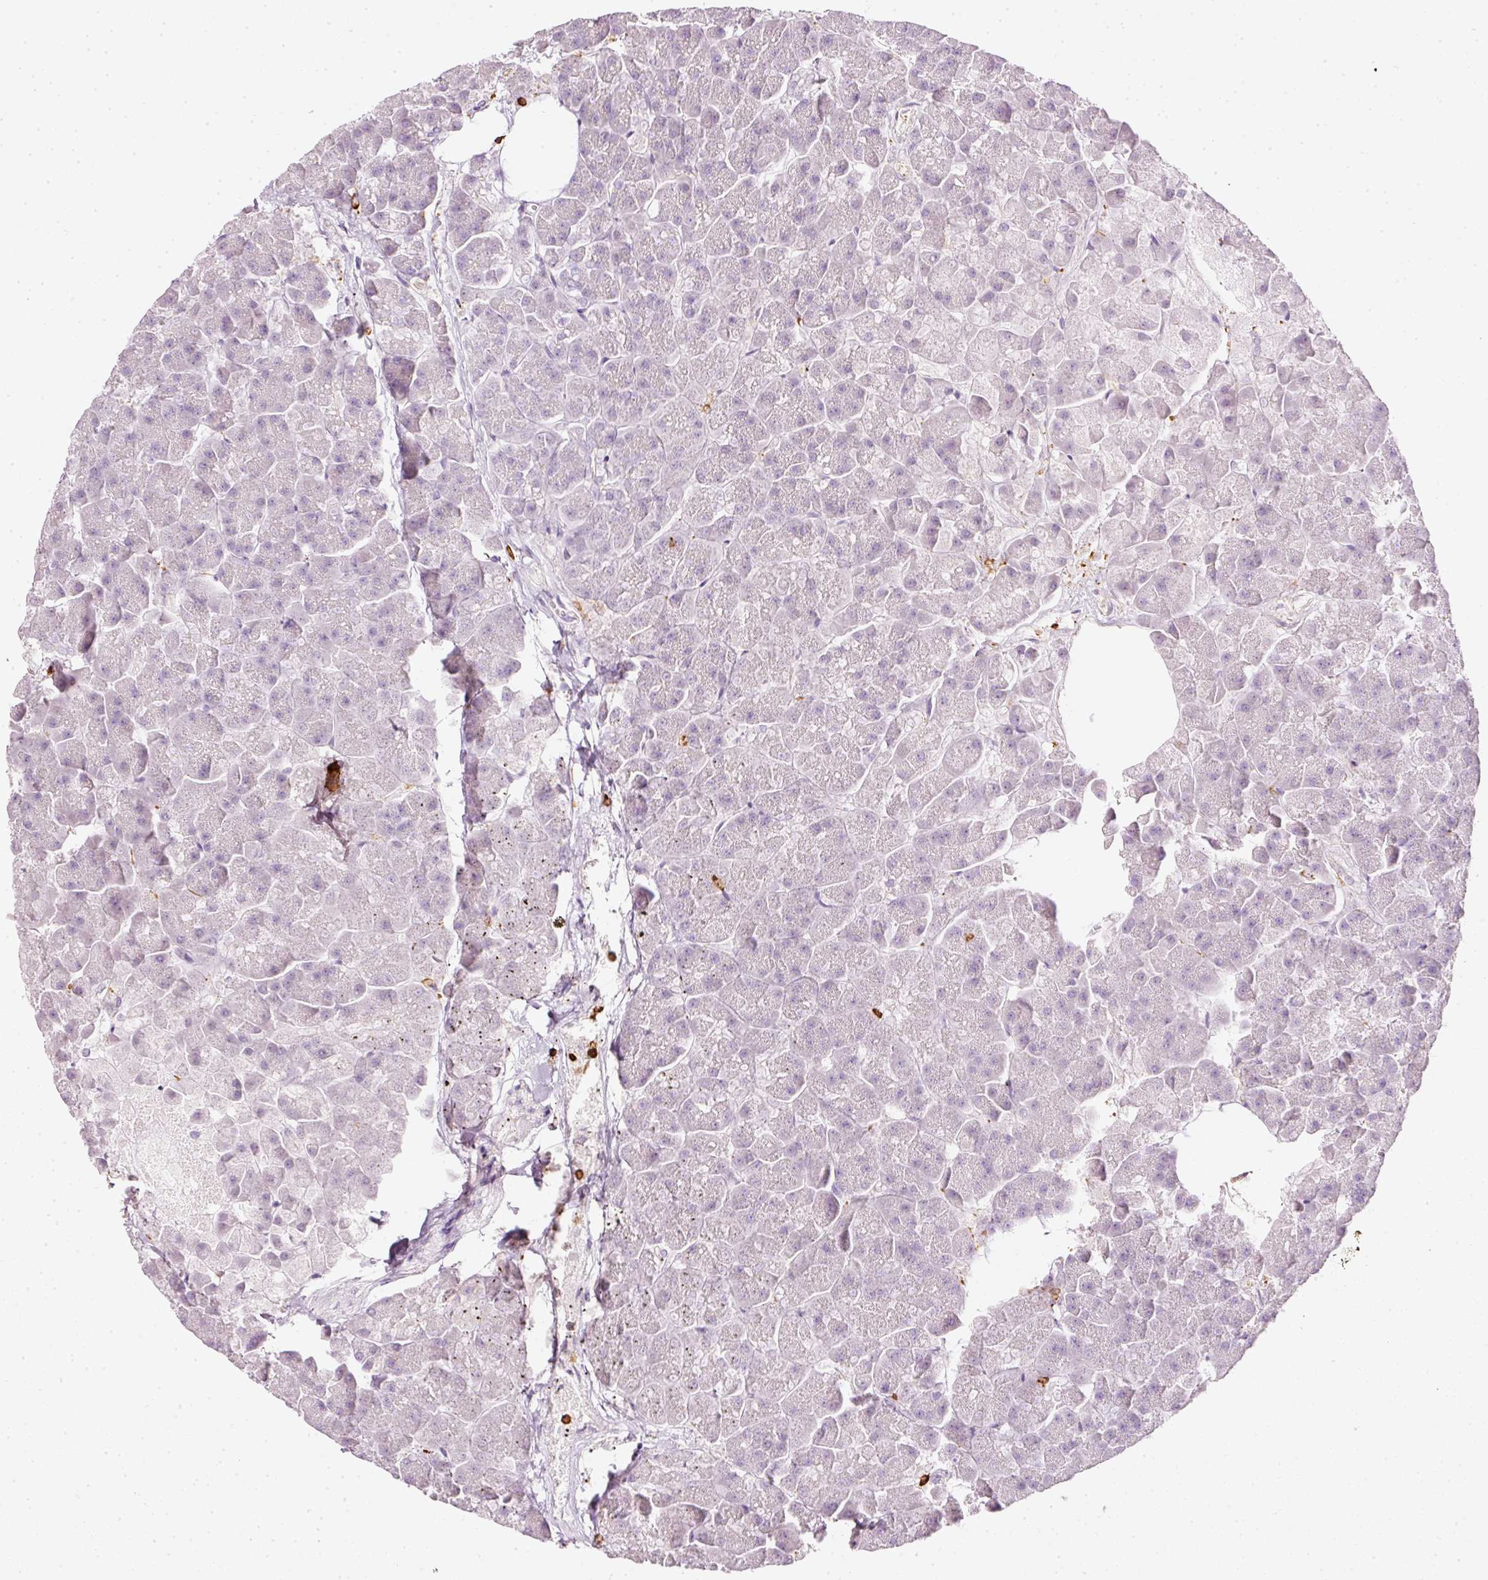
{"staining": {"intensity": "negative", "quantity": "none", "location": "none"}, "tissue": "pancreas", "cell_type": "Exocrine glandular cells", "image_type": "normal", "snomed": [{"axis": "morphology", "description": "Normal tissue, NOS"}, {"axis": "topography", "description": "Pancreas"}, {"axis": "topography", "description": "Peripheral nerve tissue"}], "caption": "The image shows no significant positivity in exocrine glandular cells of pancreas. Nuclei are stained in blue.", "gene": "EVL", "patient": {"sex": "male", "age": 54}}